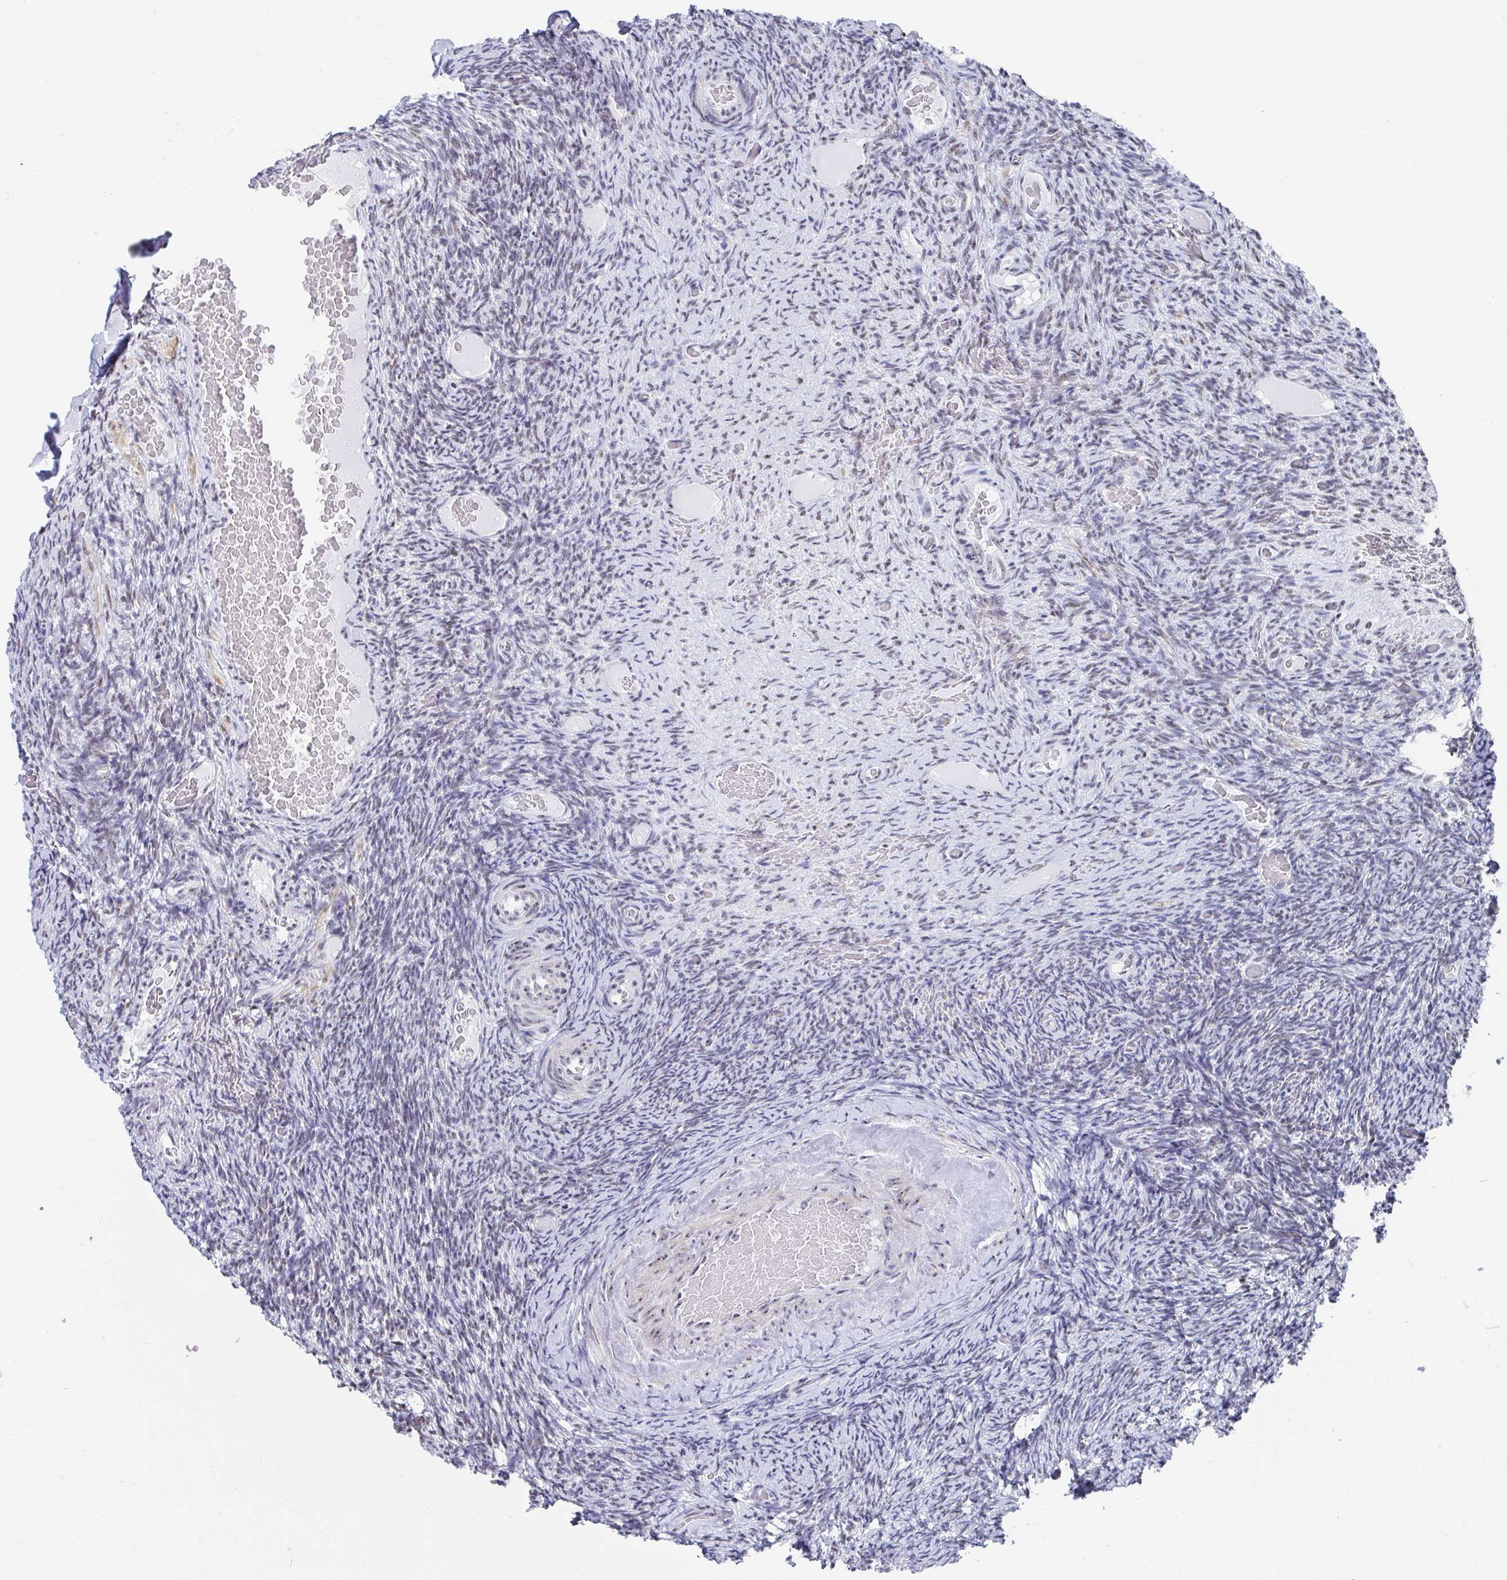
{"staining": {"intensity": "weak", "quantity": "<25%", "location": "nuclear"}, "tissue": "ovary", "cell_type": "Ovarian stroma cells", "image_type": "normal", "snomed": [{"axis": "morphology", "description": "Normal tissue, NOS"}, {"axis": "topography", "description": "Ovary"}], "caption": "DAB immunohistochemical staining of normal ovary displays no significant positivity in ovarian stroma cells.", "gene": "SIRT7", "patient": {"sex": "female", "age": 34}}